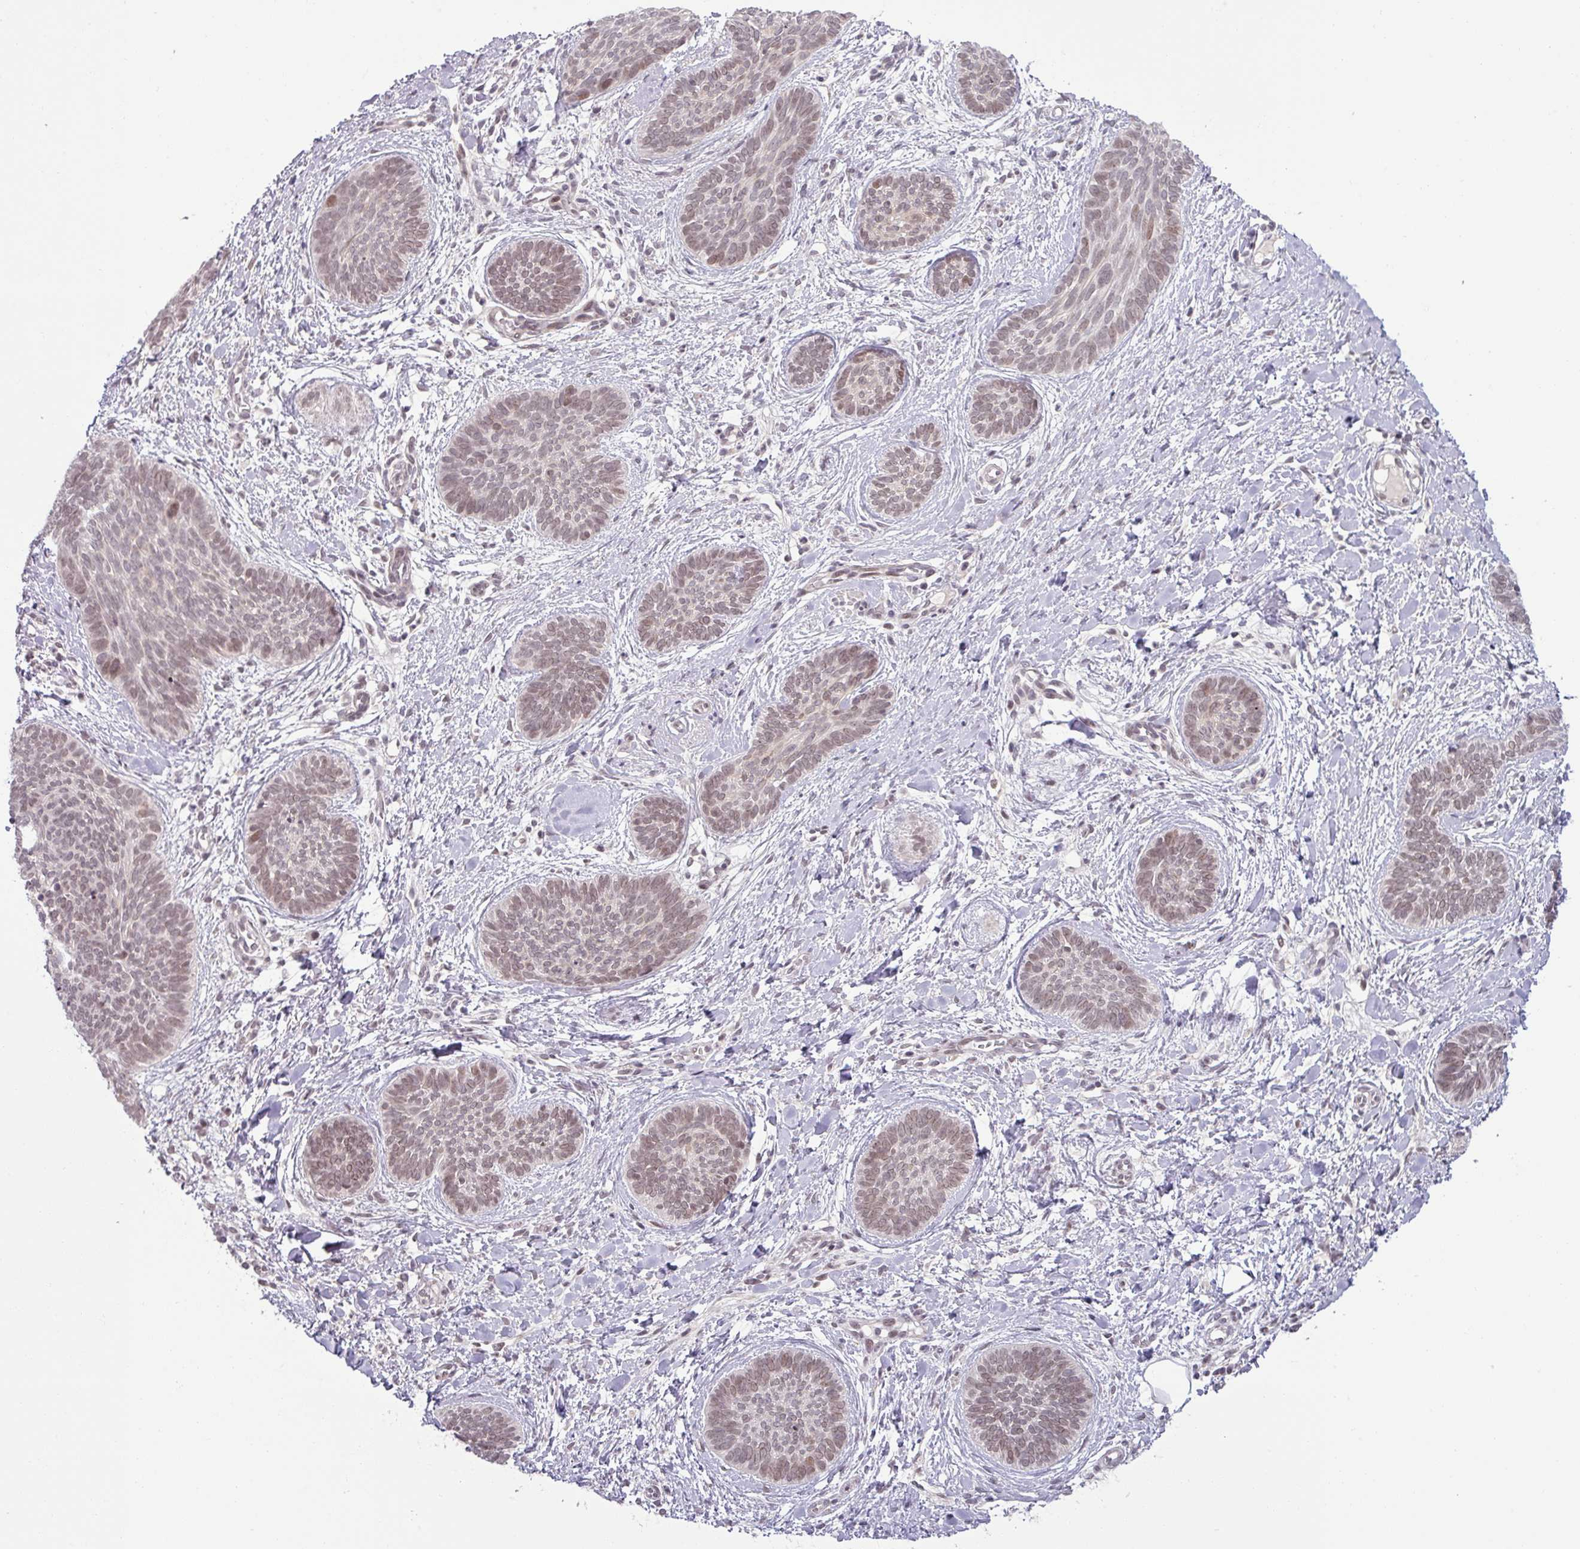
{"staining": {"intensity": "weak", "quantity": ">75%", "location": "nuclear"}, "tissue": "skin cancer", "cell_type": "Tumor cells", "image_type": "cancer", "snomed": [{"axis": "morphology", "description": "Basal cell carcinoma"}, {"axis": "topography", "description": "Skin"}], "caption": "Skin basal cell carcinoma was stained to show a protein in brown. There is low levels of weak nuclear positivity in about >75% of tumor cells.", "gene": "PTPN20", "patient": {"sex": "female", "age": 81}}